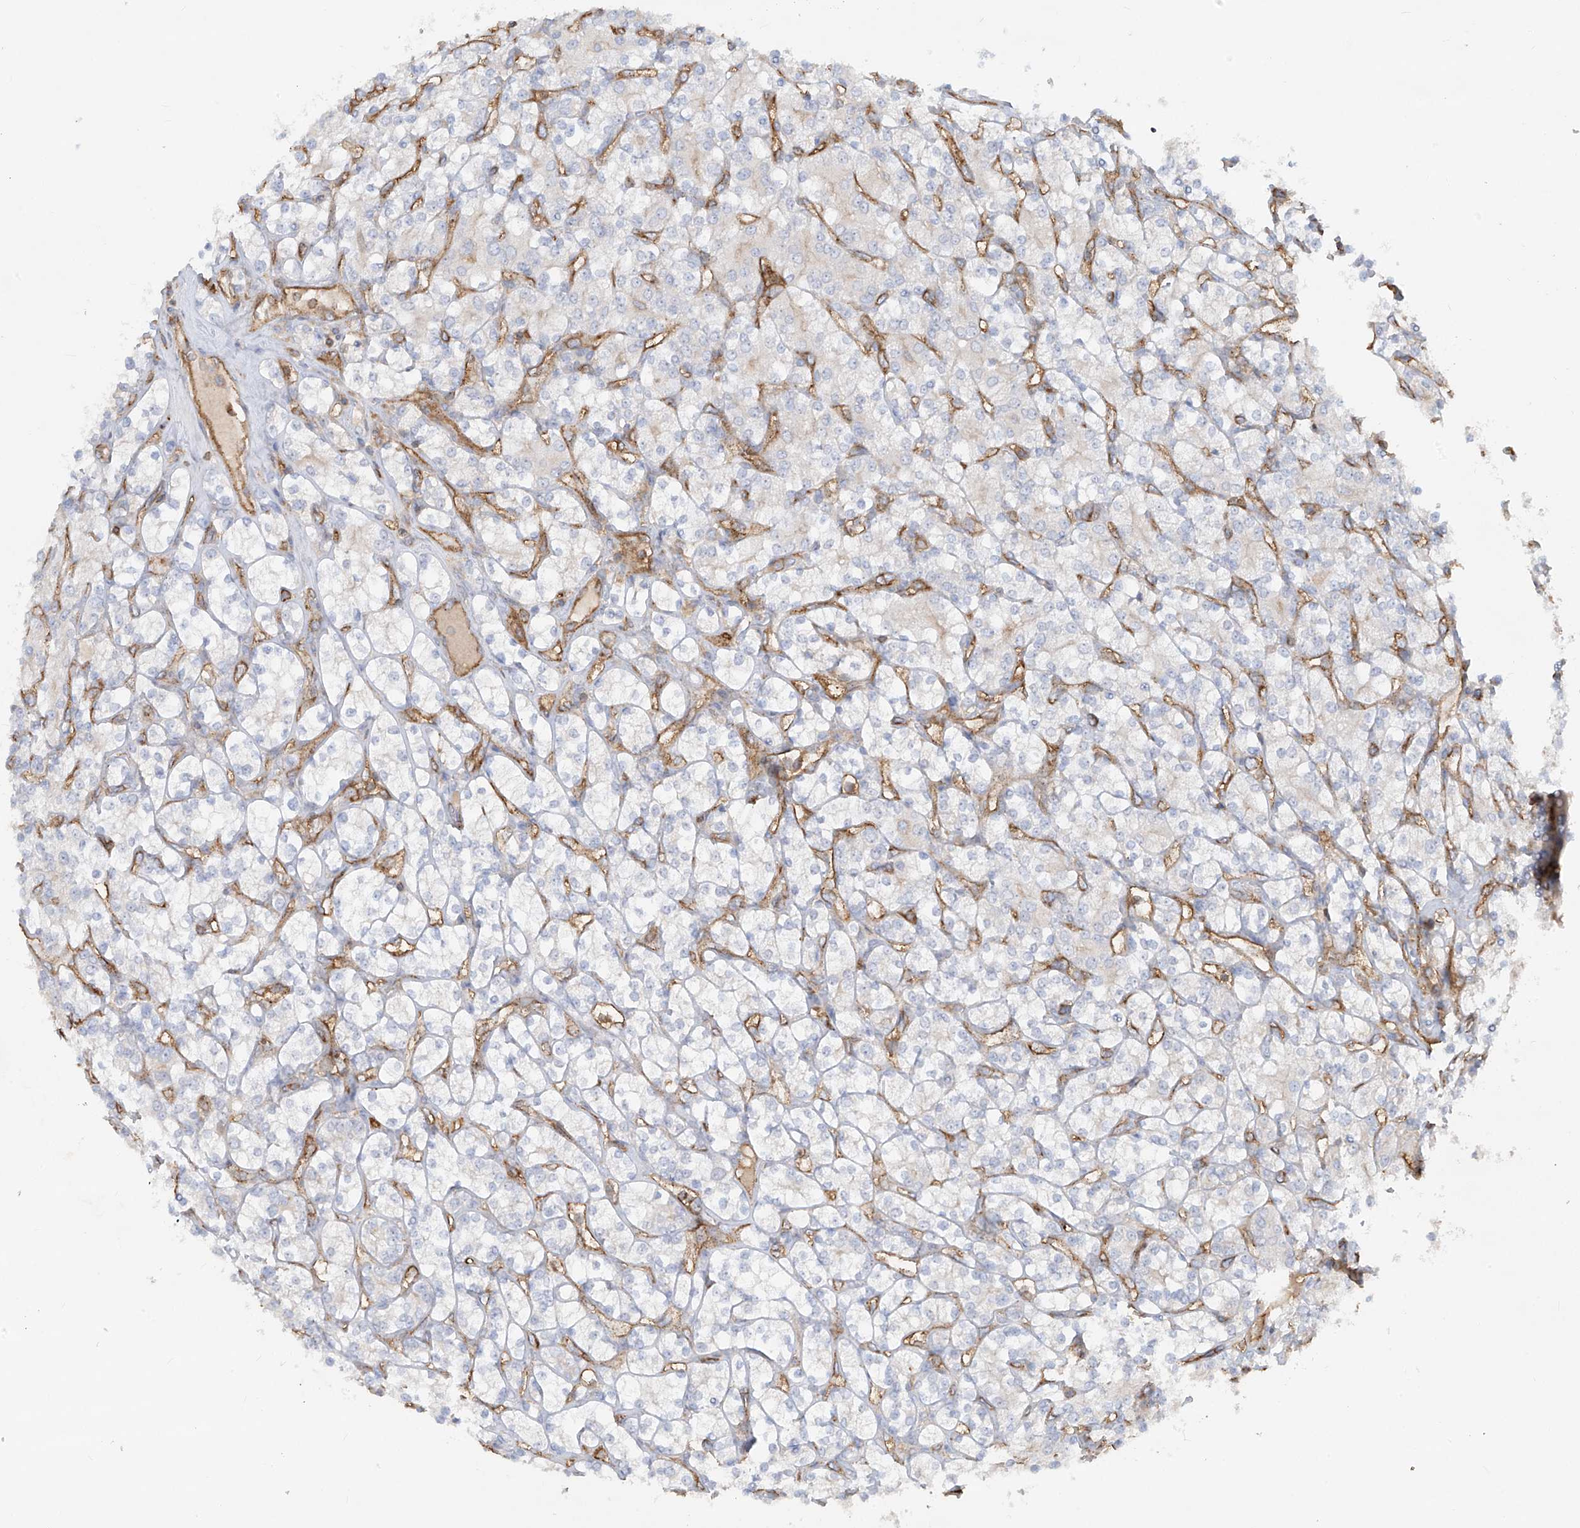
{"staining": {"intensity": "negative", "quantity": "none", "location": "none"}, "tissue": "renal cancer", "cell_type": "Tumor cells", "image_type": "cancer", "snomed": [{"axis": "morphology", "description": "Adenocarcinoma, NOS"}, {"axis": "topography", "description": "Kidney"}], "caption": "Tumor cells are negative for brown protein staining in renal cancer.", "gene": "HLA-E", "patient": {"sex": "male", "age": 77}}